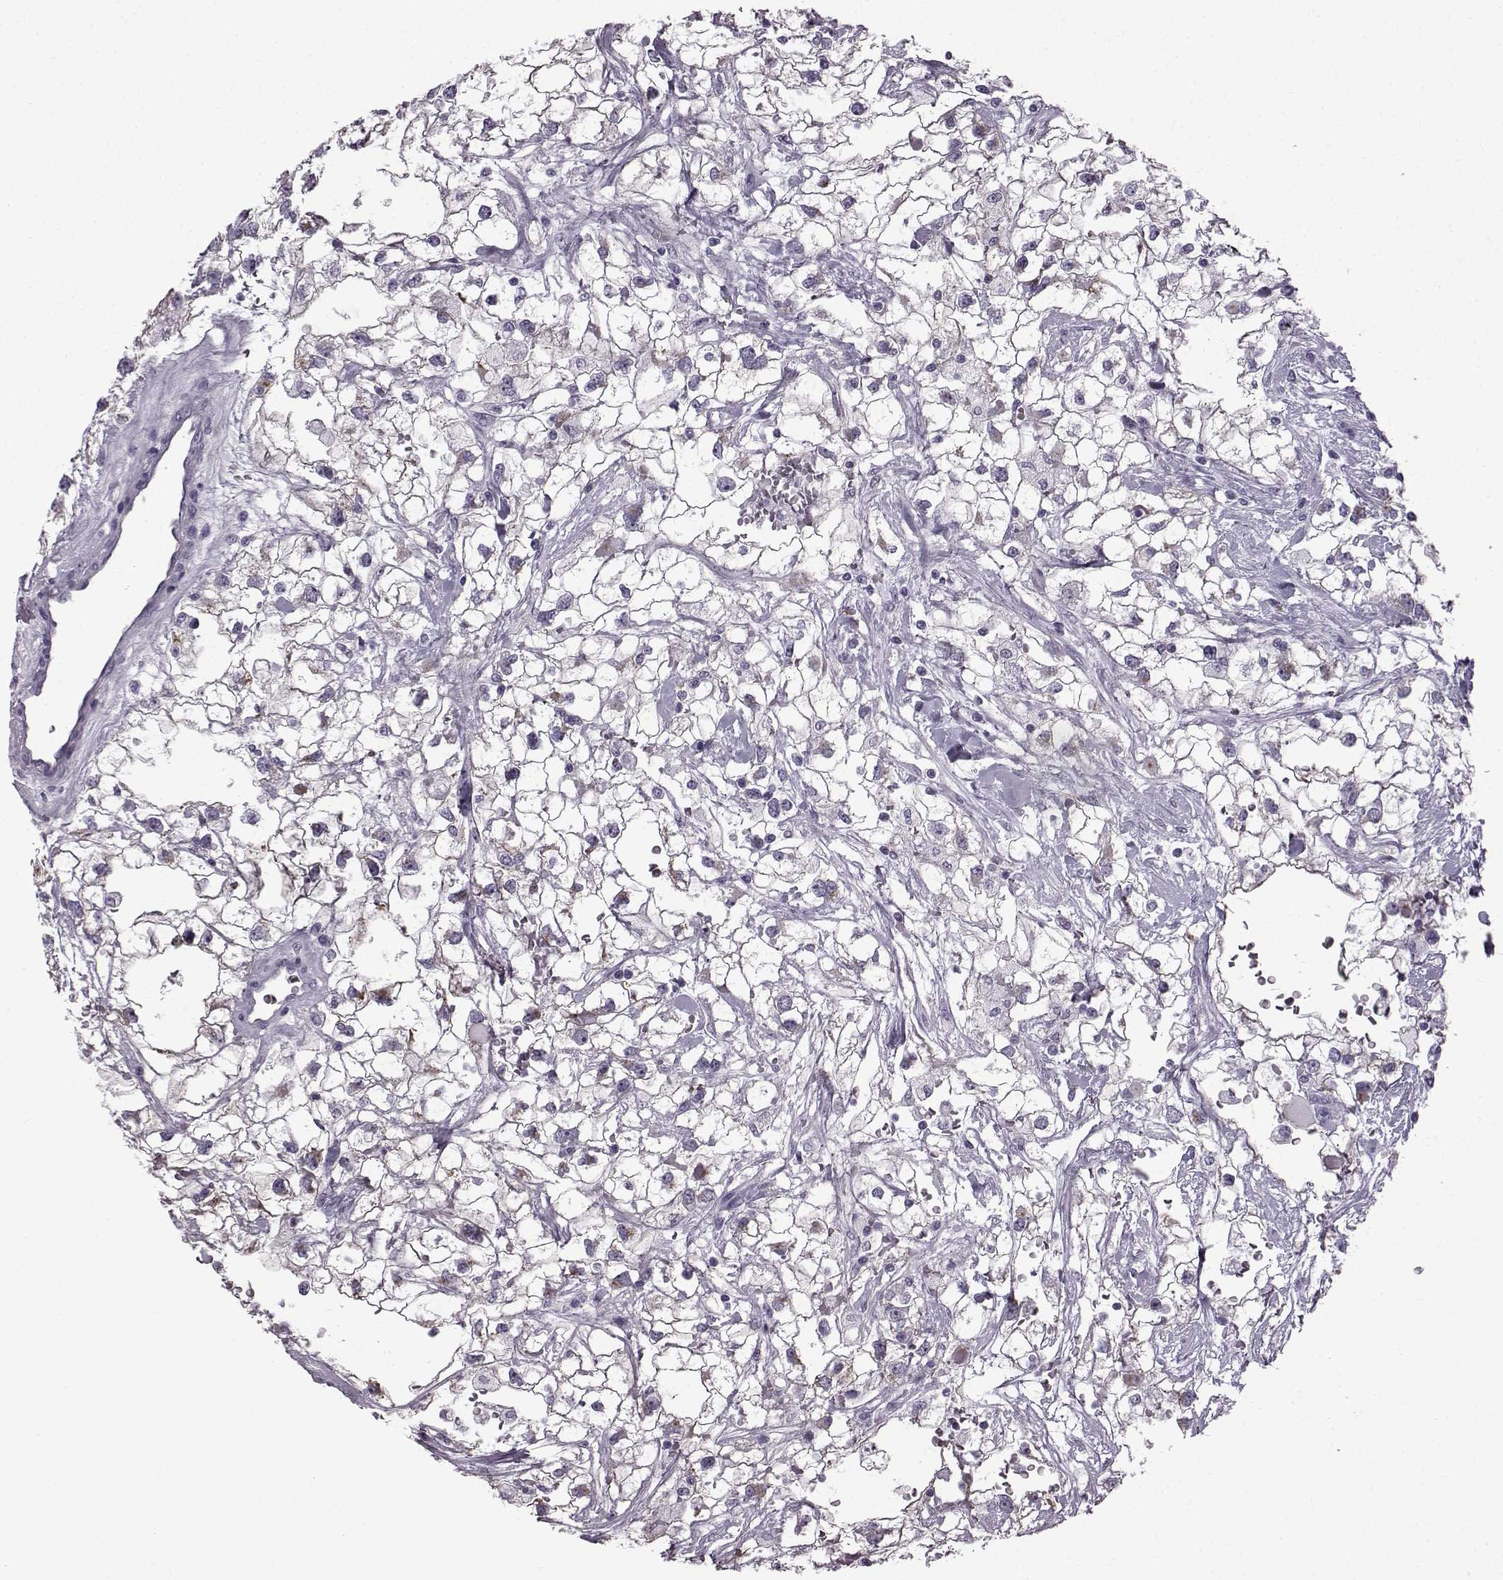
{"staining": {"intensity": "negative", "quantity": "none", "location": "none"}, "tissue": "renal cancer", "cell_type": "Tumor cells", "image_type": "cancer", "snomed": [{"axis": "morphology", "description": "Adenocarcinoma, NOS"}, {"axis": "topography", "description": "Kidney"}], "caption": "Tumor cells show no significant protein positivity in renal cancer. (Stains: DAB (3,3'-diaminobenzidine) IHC with hematoxylin counter stain, Microscopy: brightfield microscopy at high magnification).", "gene": "SLC28A2", "patient": {"sex": "male", "age": 59}}